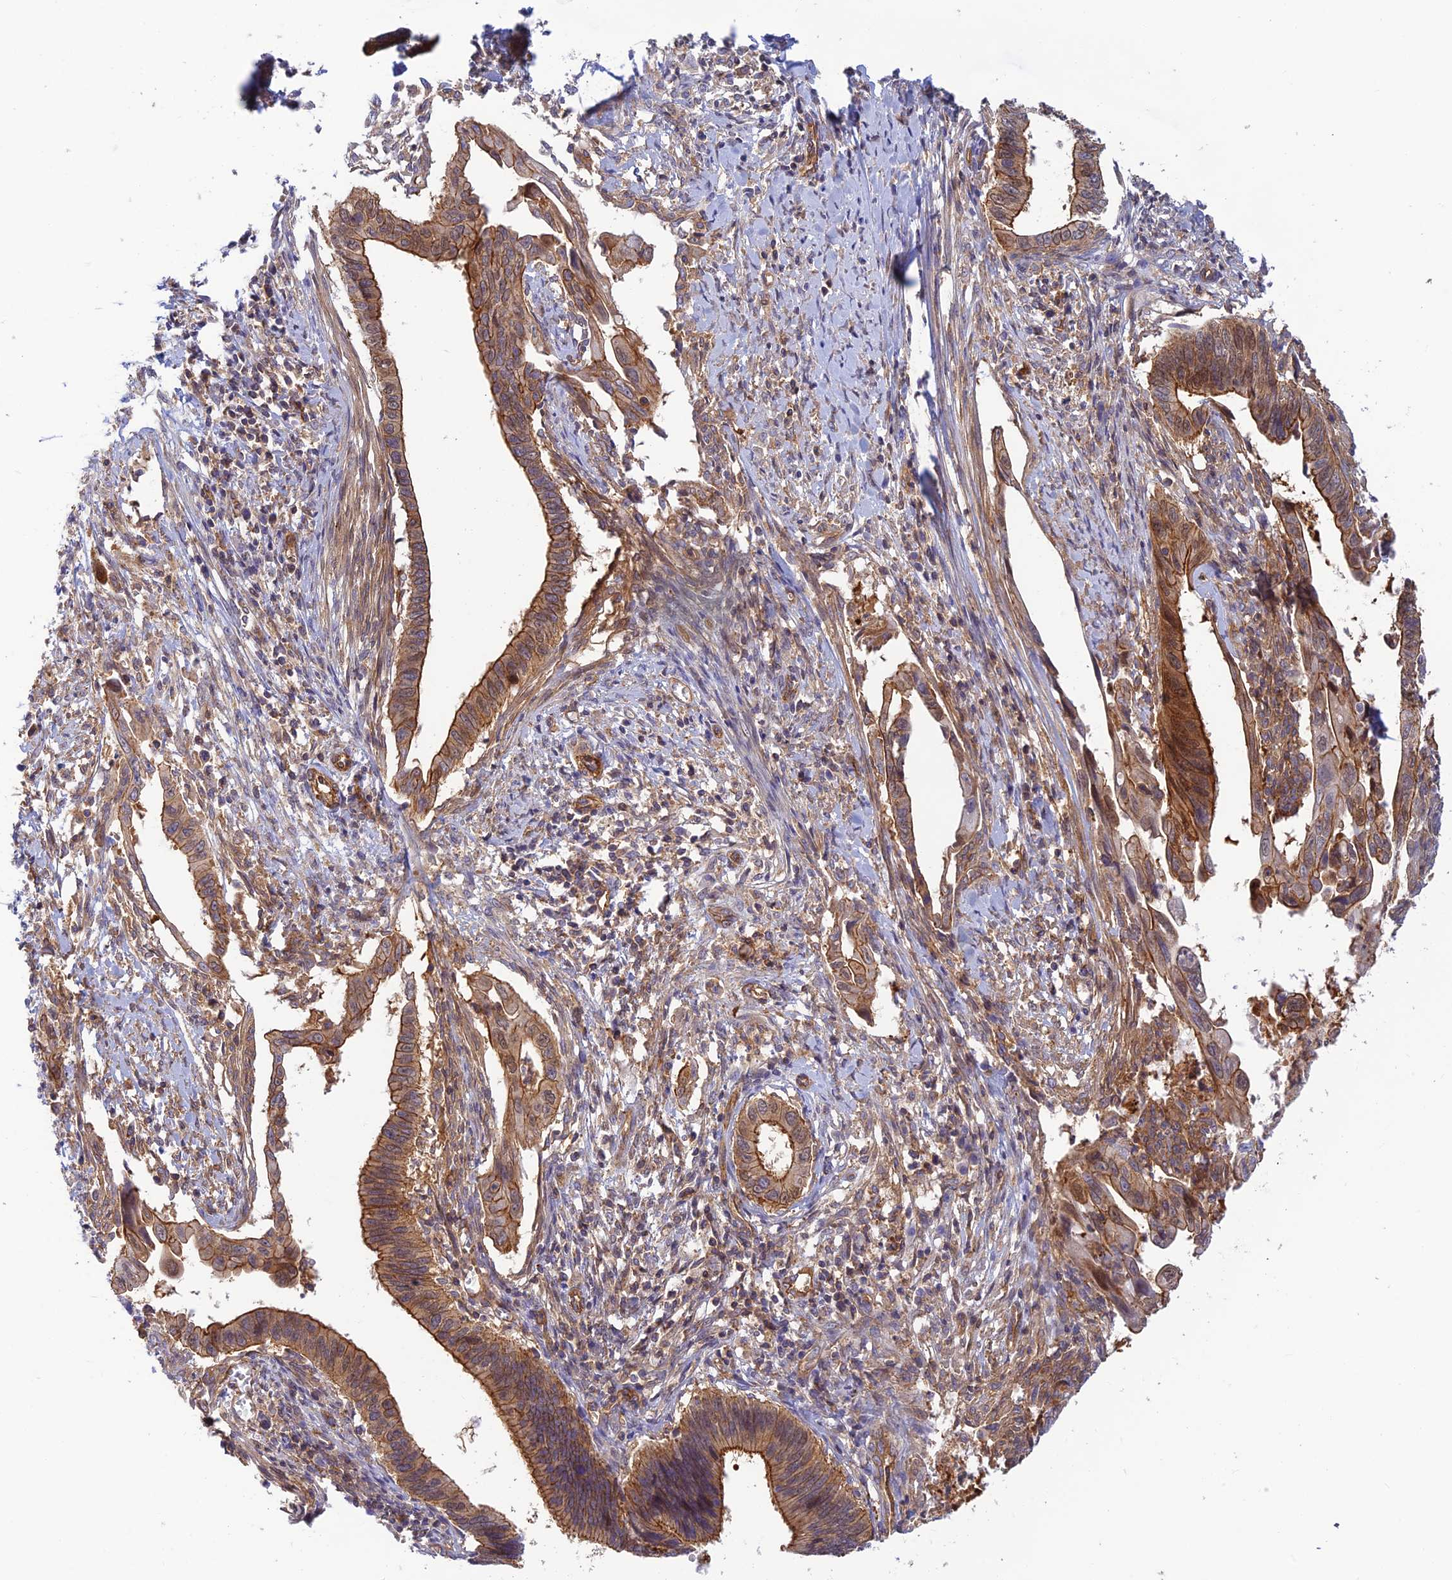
{"staining": {"intensity": "moderate", "quantity": ">75%", "location": "cytoplasmic/membranous"}, "tissue": "cervical cancer", "cell_type": "Tumor cells", "image_type": "cancer", "snomed": [{"axis": "morphology", "description": "Adenocarcinoma, NOS"}, {"axis": "topography", "description": "Cervix"}], "caption": "Approximately >75% of tumor cells in adenocarcinoma (cervical) show moderate cytoplasmic/membranous protein expression as visualized by brown immunohistochemical staining.", "gene": "PPP1R12C", "patient": {"sex": "female", "age": 42}}